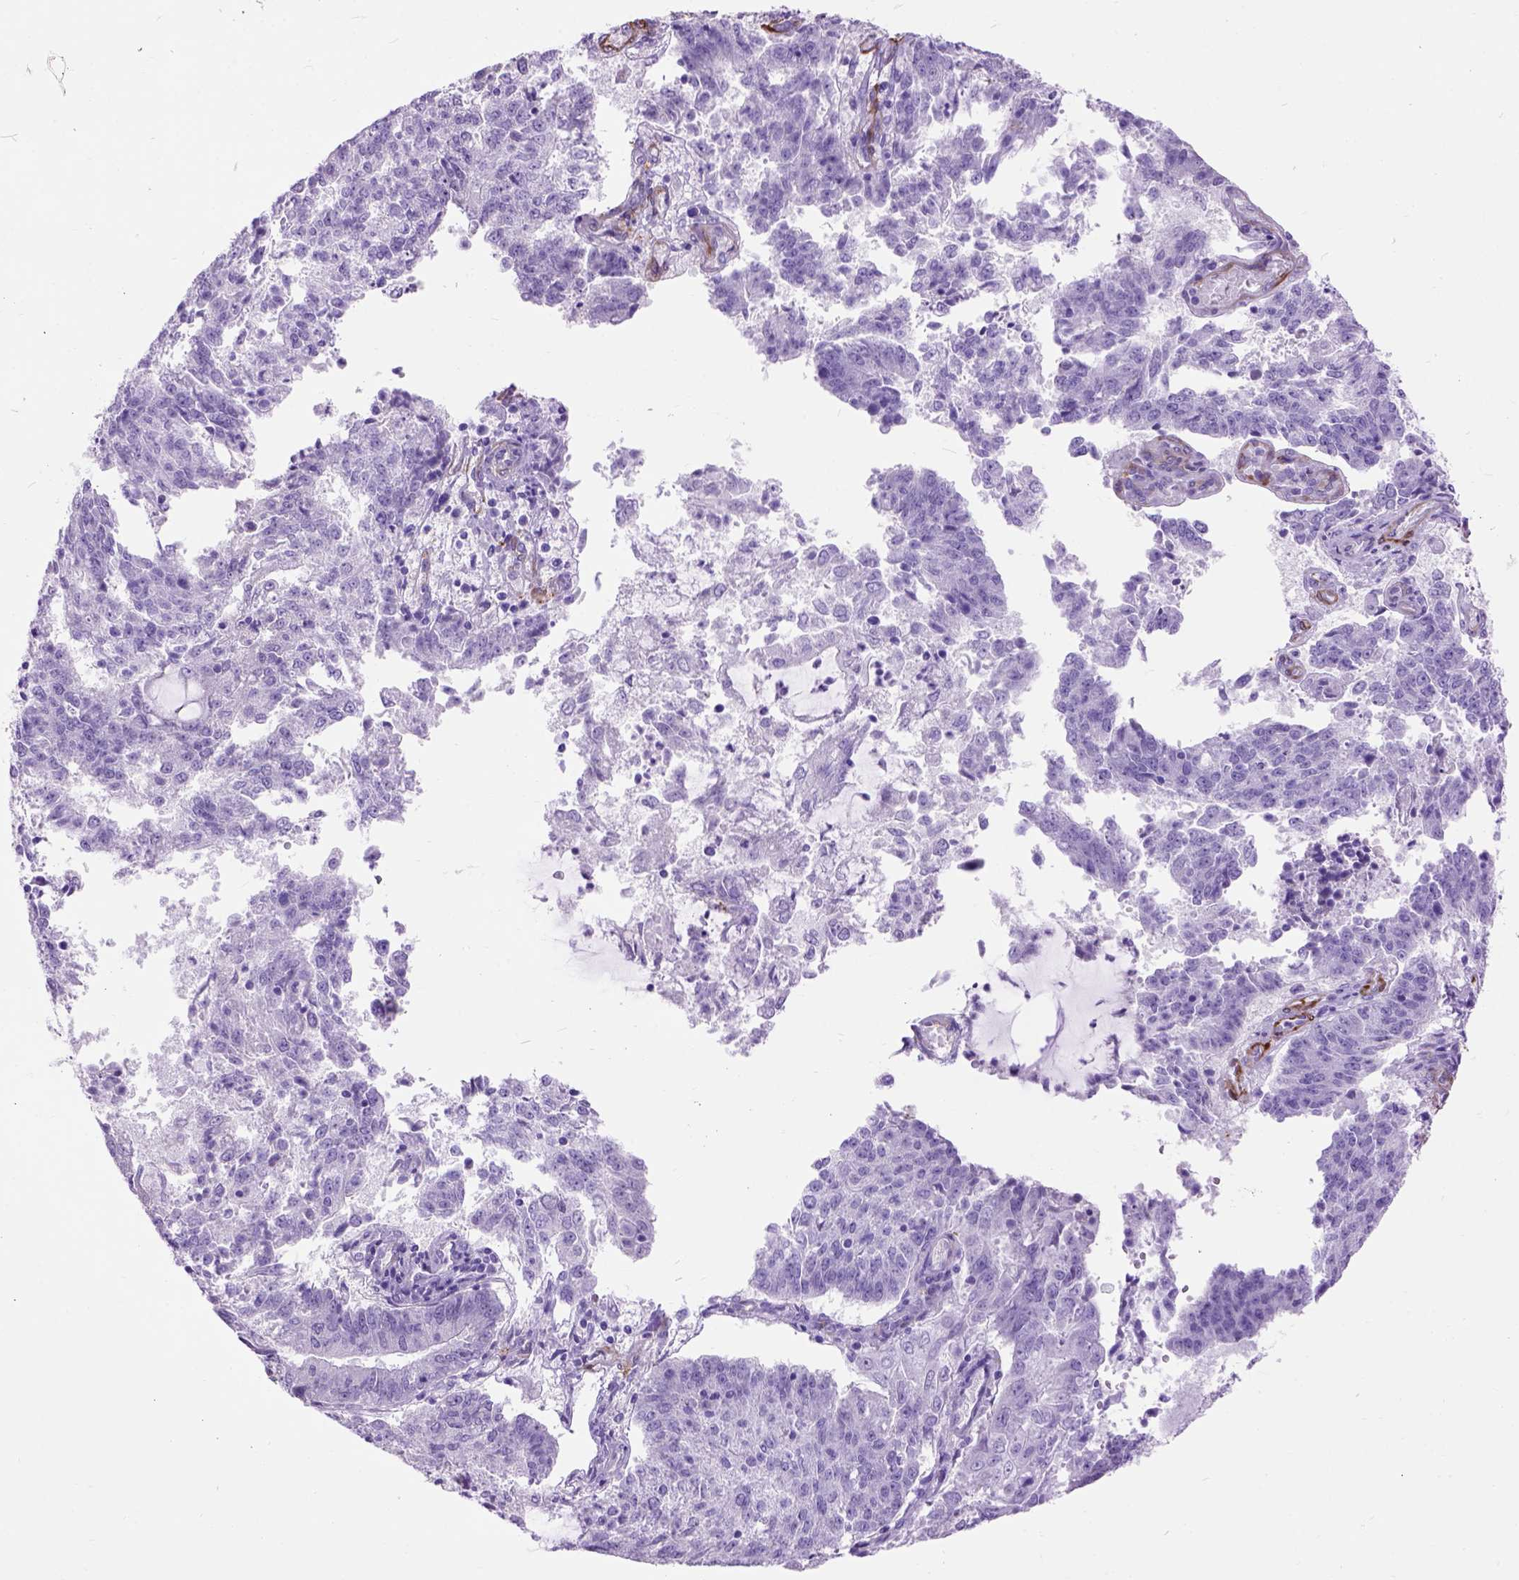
{"staining": {"intensity": "negative", "quantity": "none", "location": "none"}, "tissue": "endometrial cancer", "cell_type": "Tumor cells", "image_type": "cancer", "snomed": [{"axis": "morphology", "description": "Adenocarcinoma, NOS"}, {"axis": "topography", "description": "Endometrium"}], "caption": "This image is of adenocarcinoma (endometrial) stained with IHC to label a protein in brown with the nuclei are counter-stained blue. There is no staining in tumor cells.", "gene": "MAPT", "patient": {"sex": "female", "age": 82}}